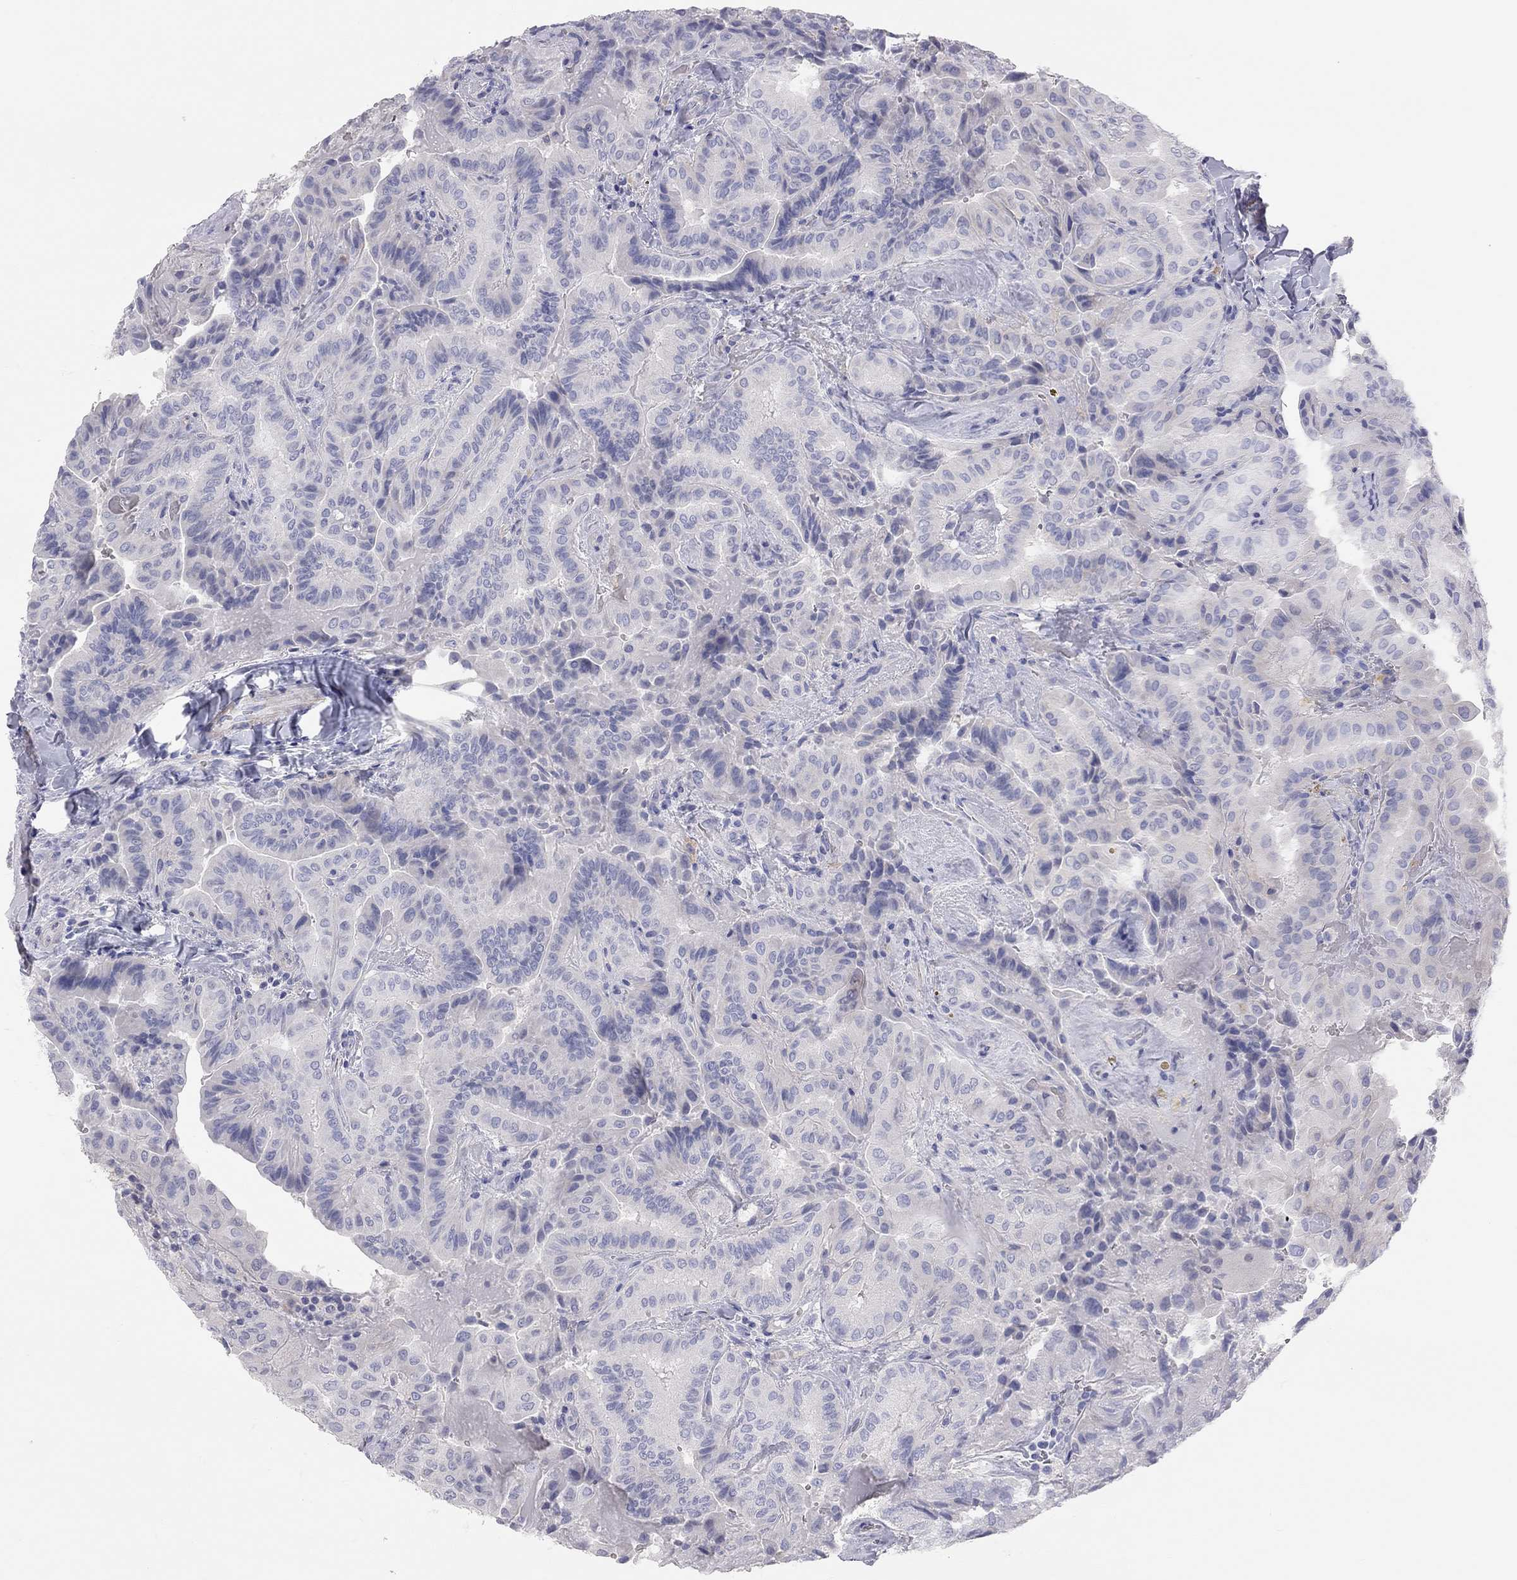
{"staining": {"intensity": "negative", "quantity": "none", "location": "none"}, "tissue": "thyroid cancer", "cell_type": "Tumor cells", "image_type": "cancer", "snomed": [{"axis": "morphology", "description": "Papillary adenocarcinoma, NOS"}, {"axis": "topography", "description": "Thyroid gland"}], "caption": "Histopathology image shows no protein positivity in tumor cells of thyroid cancer tissue.", "gene": "ADCYAP1", "patient": {"sex": "female", "age": 68}}